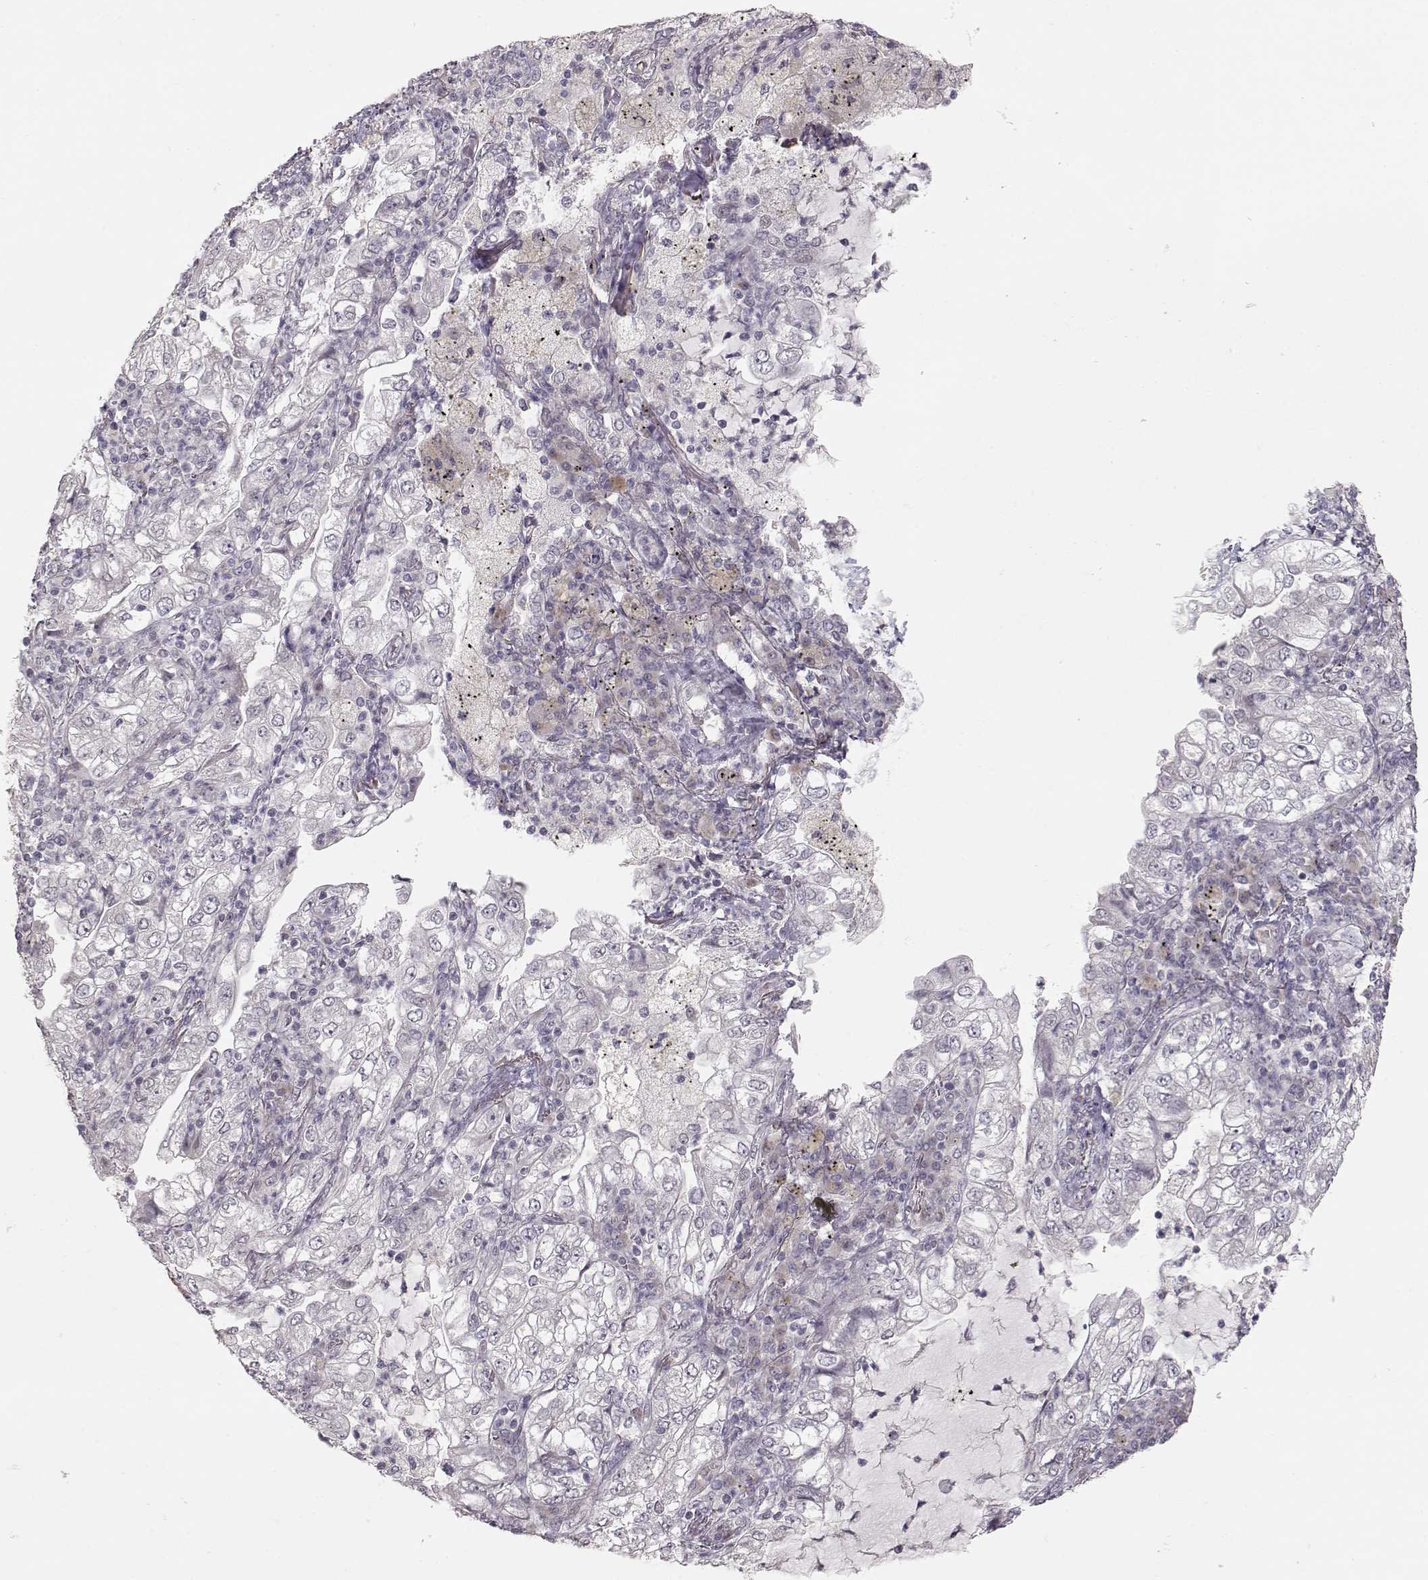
{"staining": {"intensity": "negative", "quantity": "none", "location": "none"}, "tissue": "lung cancer", "cell_type": "Tumor cells", "image_type": "cancer", "snomed": [{"axis": "morphology", "description": "Adenocarcinoma, NOS"}, {"axis": "topography", "description": "Lung"}], "caption": "Histopathology image shows no significant protein expression in tumor cells of lung cancer.", "gene": "PNMT", "patient": {"sex": "female", "age": 73}}